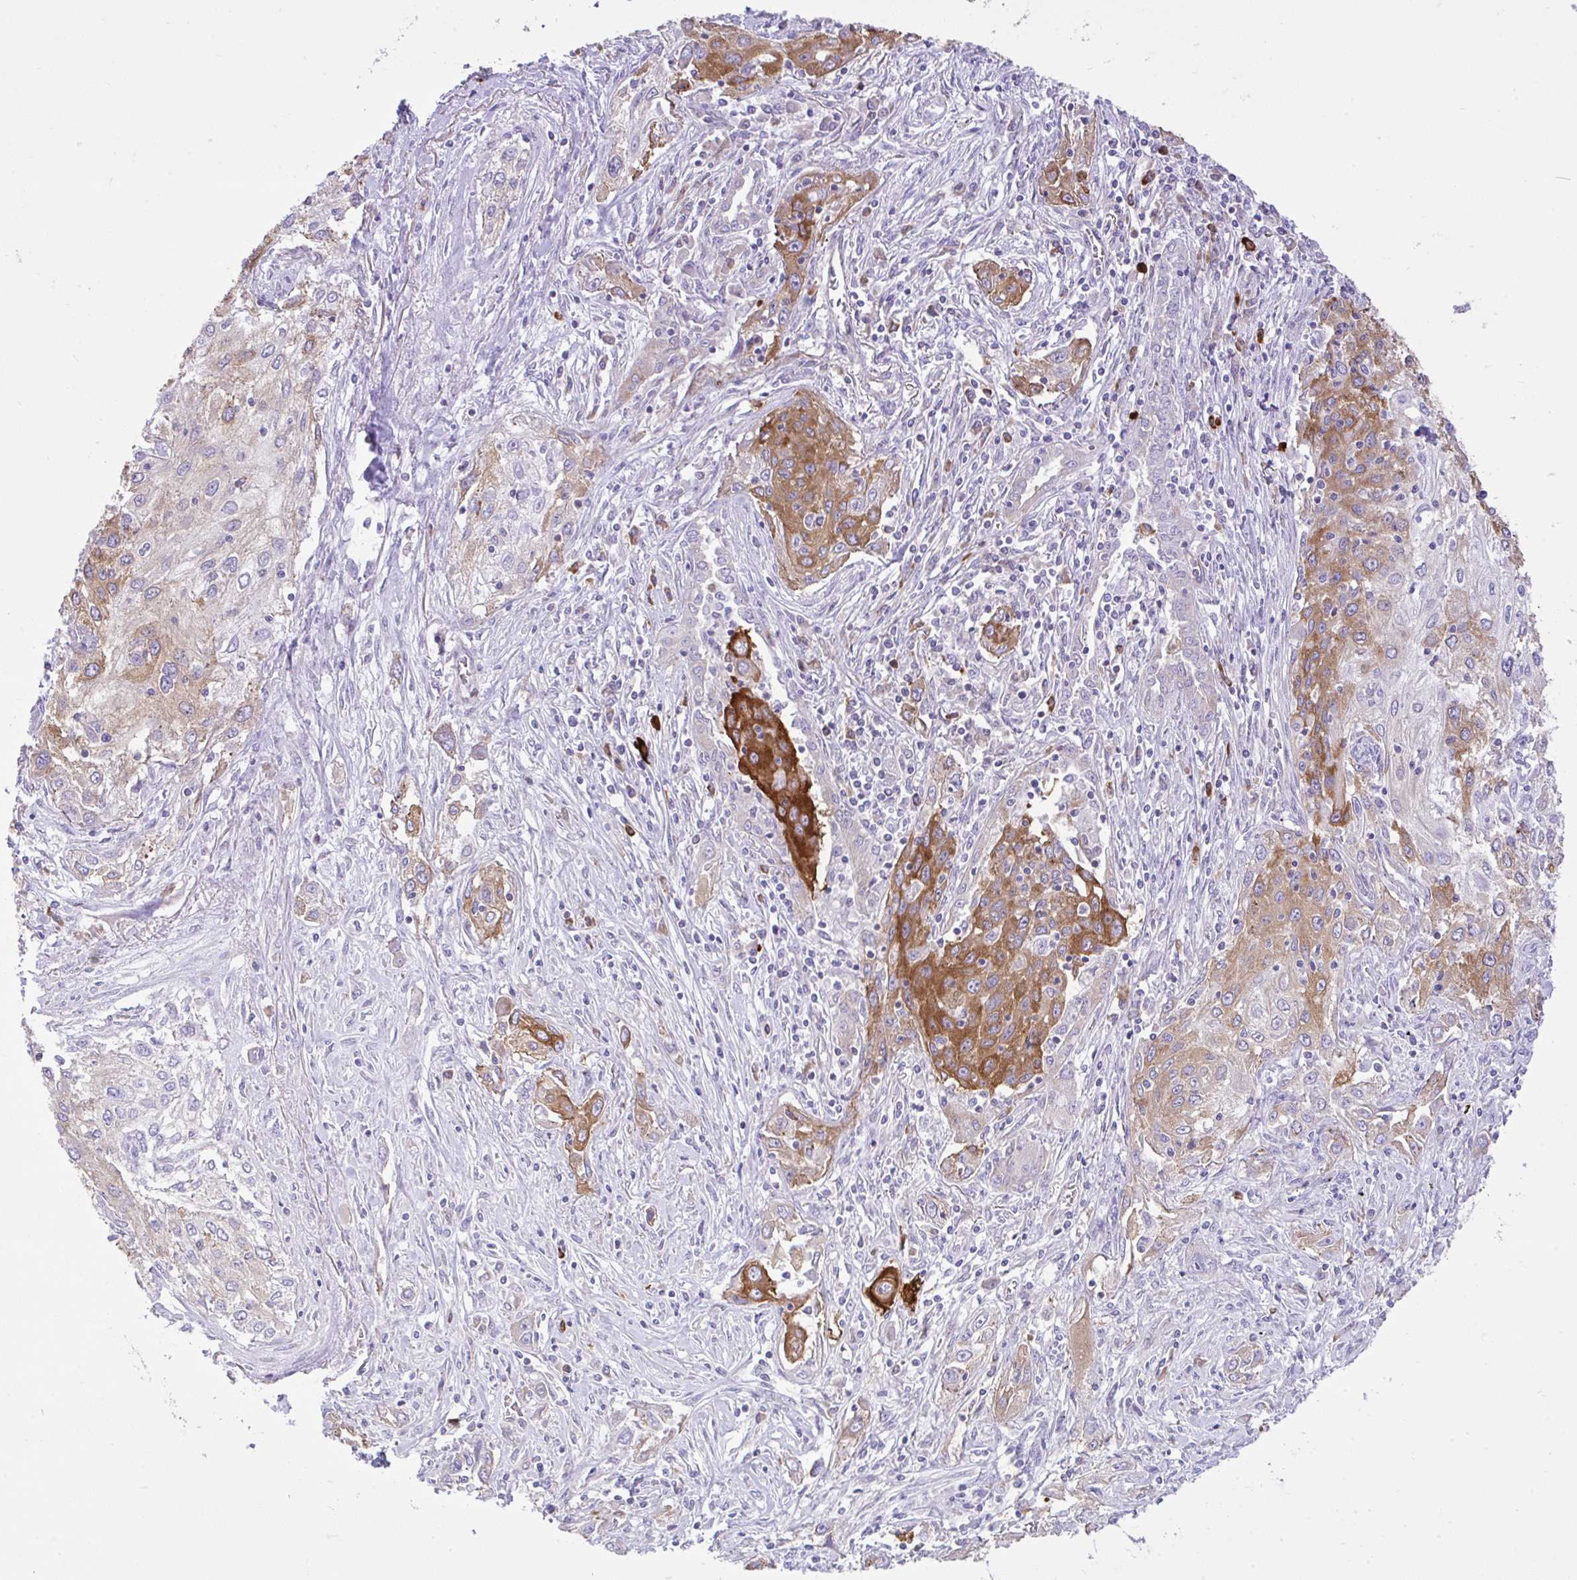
{"staining": {"intensity": "strong", "quantity": "25%-75%", "location": "cytoplasmic/membranous"}, "tissue": "lung cancer", "cell_type": "Tumor cells", "image_type": "cancer", "snomed": [{"axis": "morphology", "description": "Squamous cell carcinoma, NOS"}, {"axis": "topography", "description": "Lung"}], "caption": "The immunohistochemical stain highlights strong cytoplasmic/membranous expression in tumor cells of lung squamous cell carcinoma tissue.", "gene": "EEF1A2", "patient": {"sex": "female", "age": 69}}